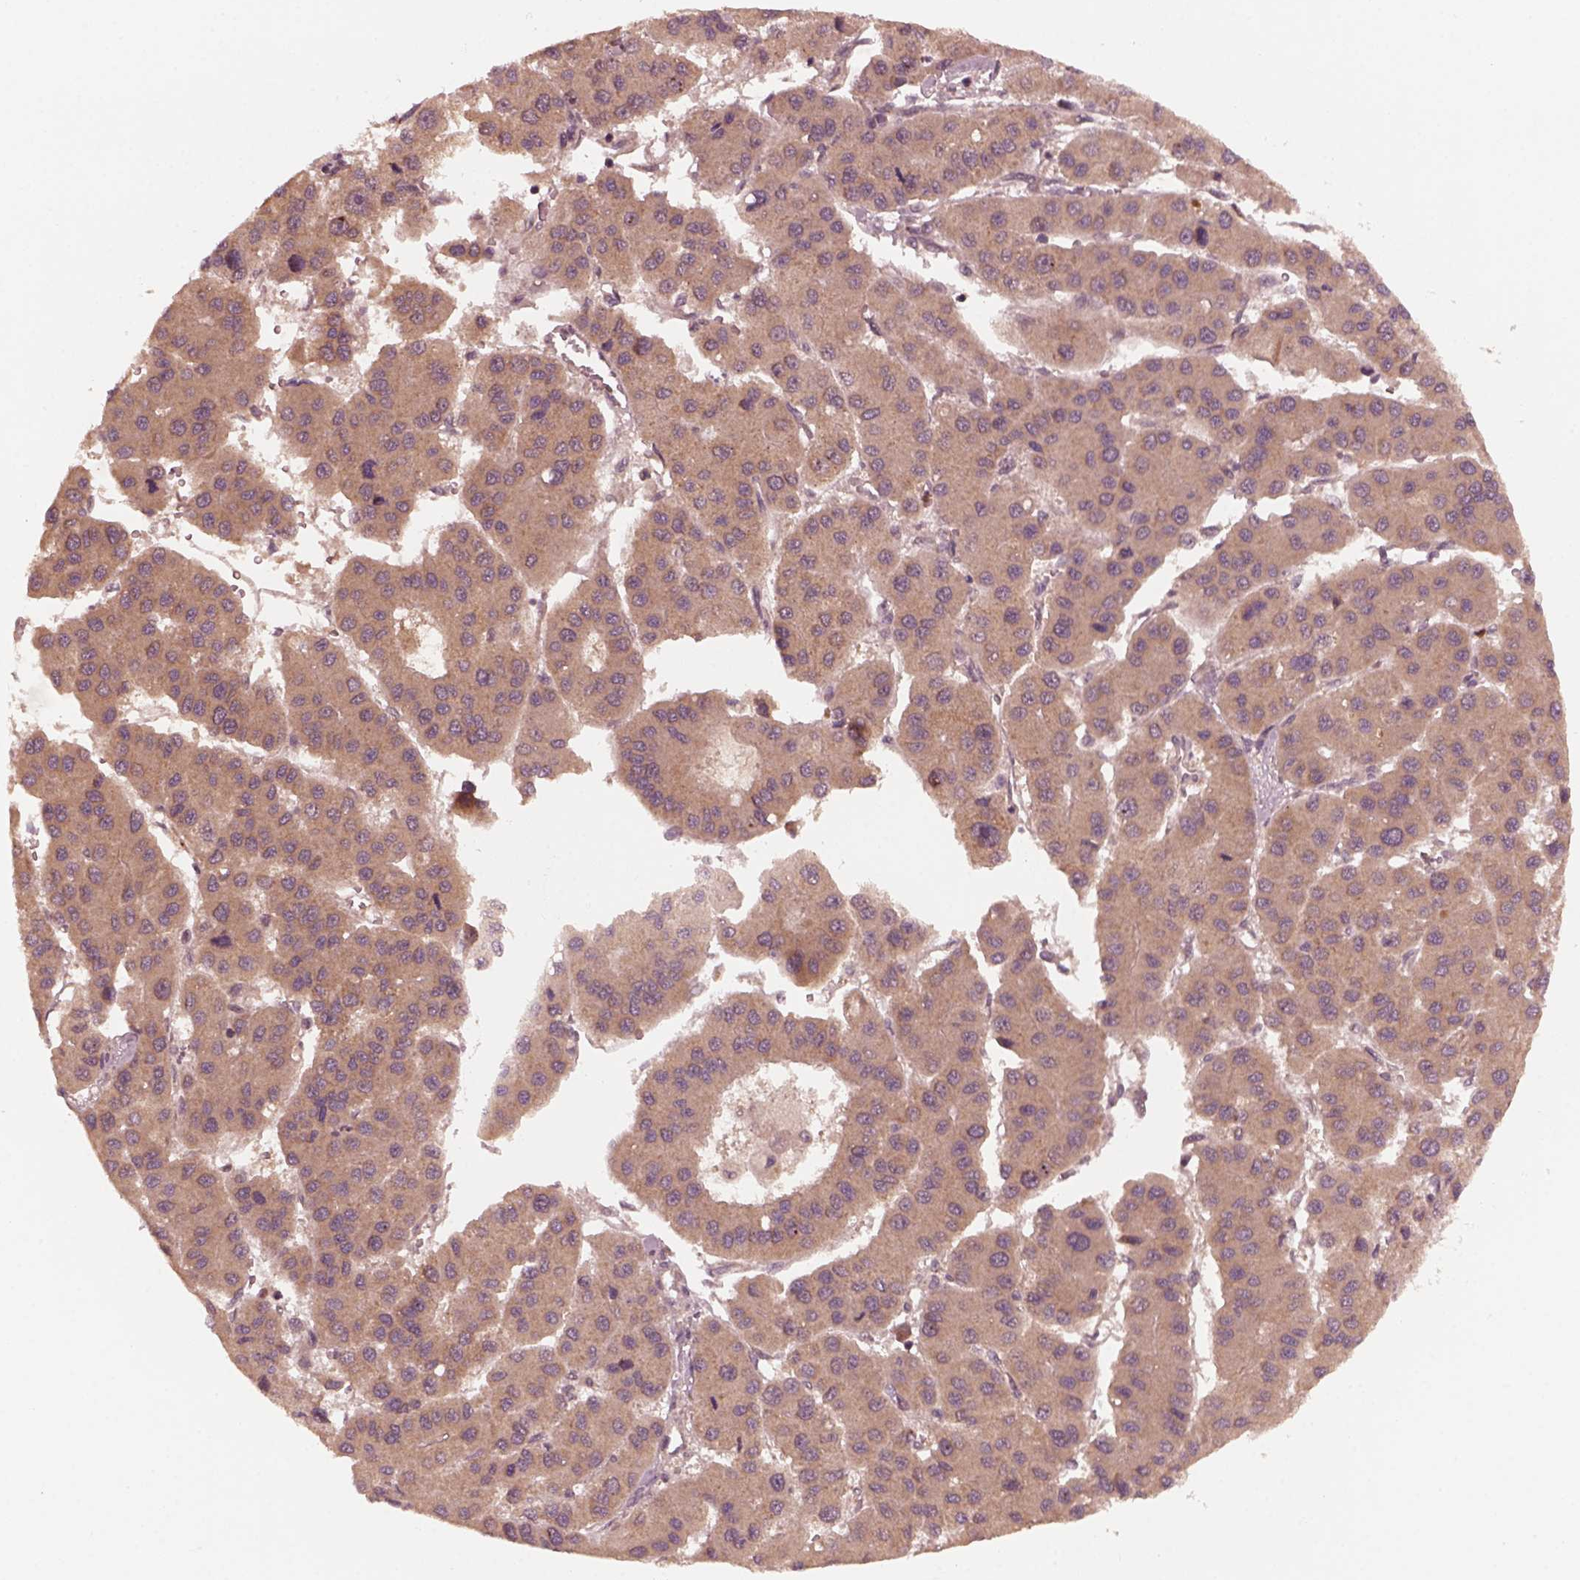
{"staining": {"intensity": "moderate", "quantity": "25%-75%", "location": "cytoplasmic/membranous"}, "tissue": "liver cancer", "cell_type": "Tumor cells", "image_type": "cancer", "snomed": [{"axis": "morphology", "description": "Carcinoma, Hepatocellular, NOS"}, {"axis": "topography", "description": "Liver"}], "caption": "Tumor cells display moderate cytoplasmic/membranous expression in about 25%-75% of cells in liver hepatocellular carcinoma.", "gene": "FAF2", "patient": {"sex": "male", "age": 73}}